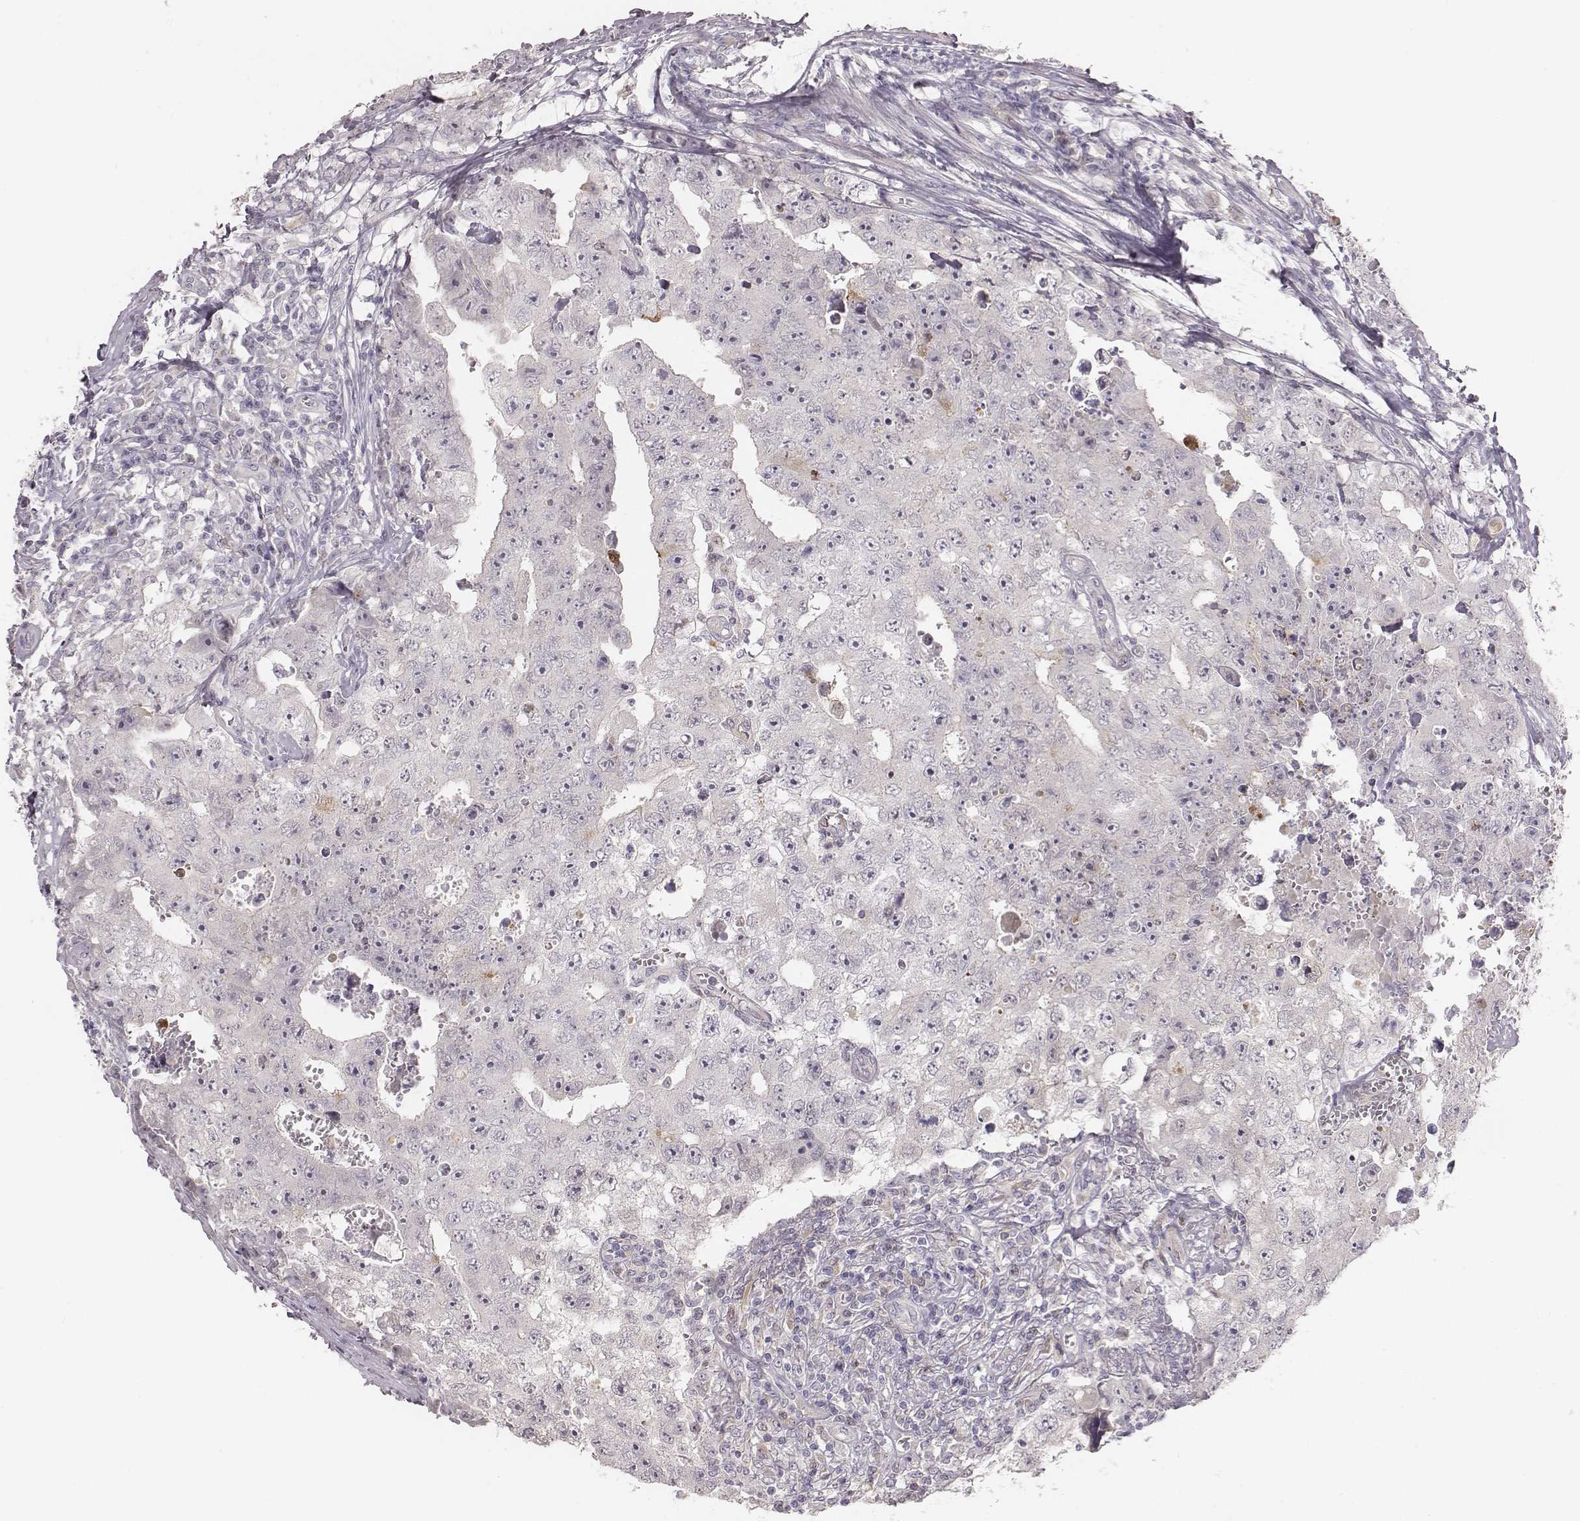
{"staining": {"intensity": "negative", "quantity": "none", "location": "none"}, "tissue": "testis cancer", "cell_type": "Tumor cells", "image_type": "cancer", "snomed": [{"axis": "morphology", "description": "Carcinoma, Embryonal, NOS"}, {"axis": "topography", "description": "Testis"}], "caption": "High power microscopy photomicrograph of an immunohistochemistry (IHC) micrograph of testis embryonal carcinoma, revealing no significant expression in tumor cells. The staining is performed using DAB brown chromogen with nuclei counter-stained in using hematoxylin.", "gene": "PBK", "patient": {"sex": "male", "age": 36}}